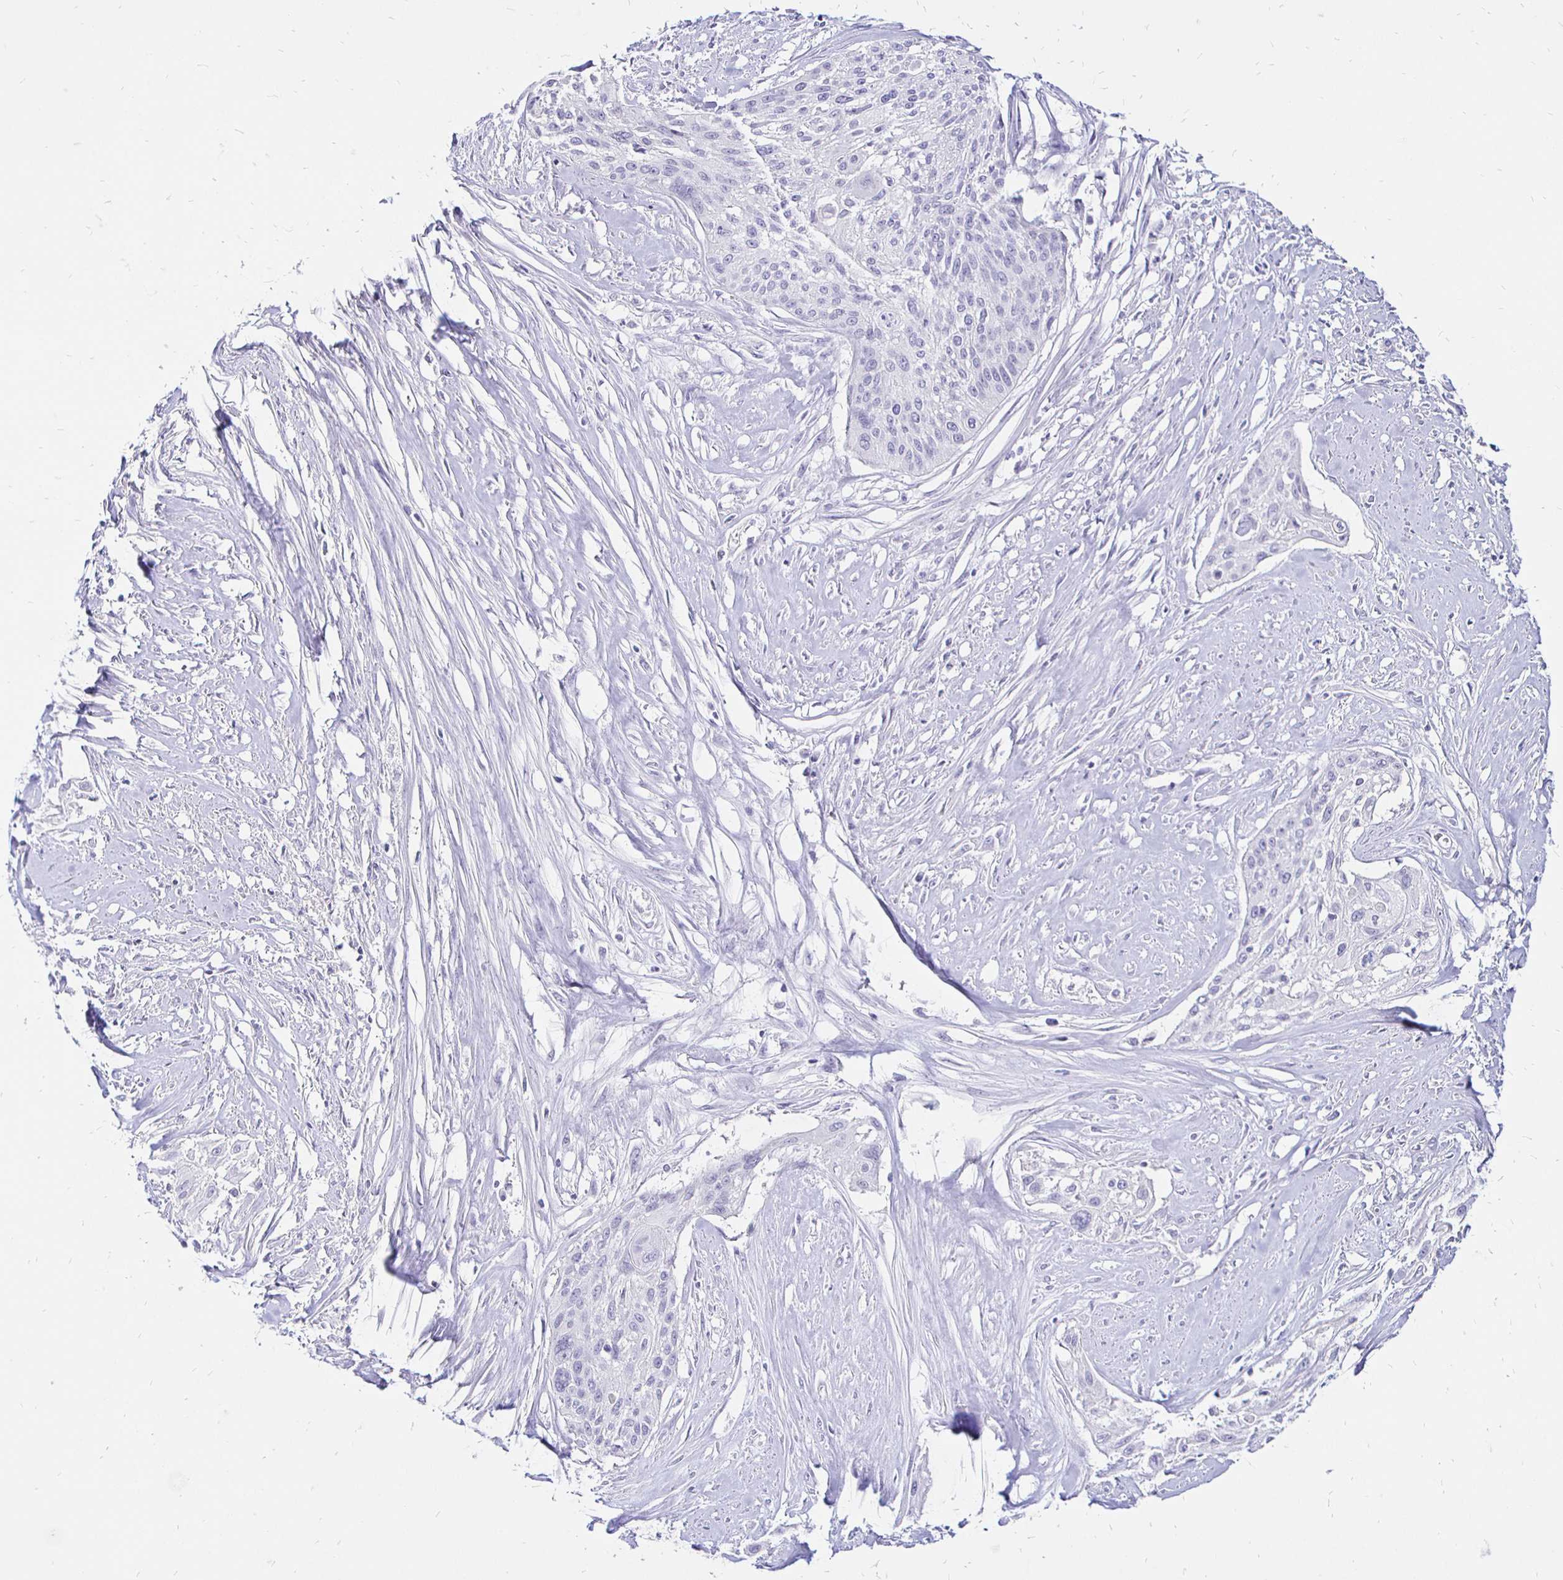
{"staining": {"intensity": "negative", "quantity": "none", "location": "none"}, "tissue": "cervical cancer", "cell_type": "Tumor cells", "image_type": "cancer", "snomed": [{"axis": "morphology", "description": "Squamous cell carcinoma, NOS"}, {"axis": "topography", "description": "Cervix"}], "caption": "A micrograph of cervical cancer (squamous cell carcinoma) stained for a protein displays no brown staining in tumor cells.", "gene": "IRGC", "patient": {"sex": "female", "age": 49}}